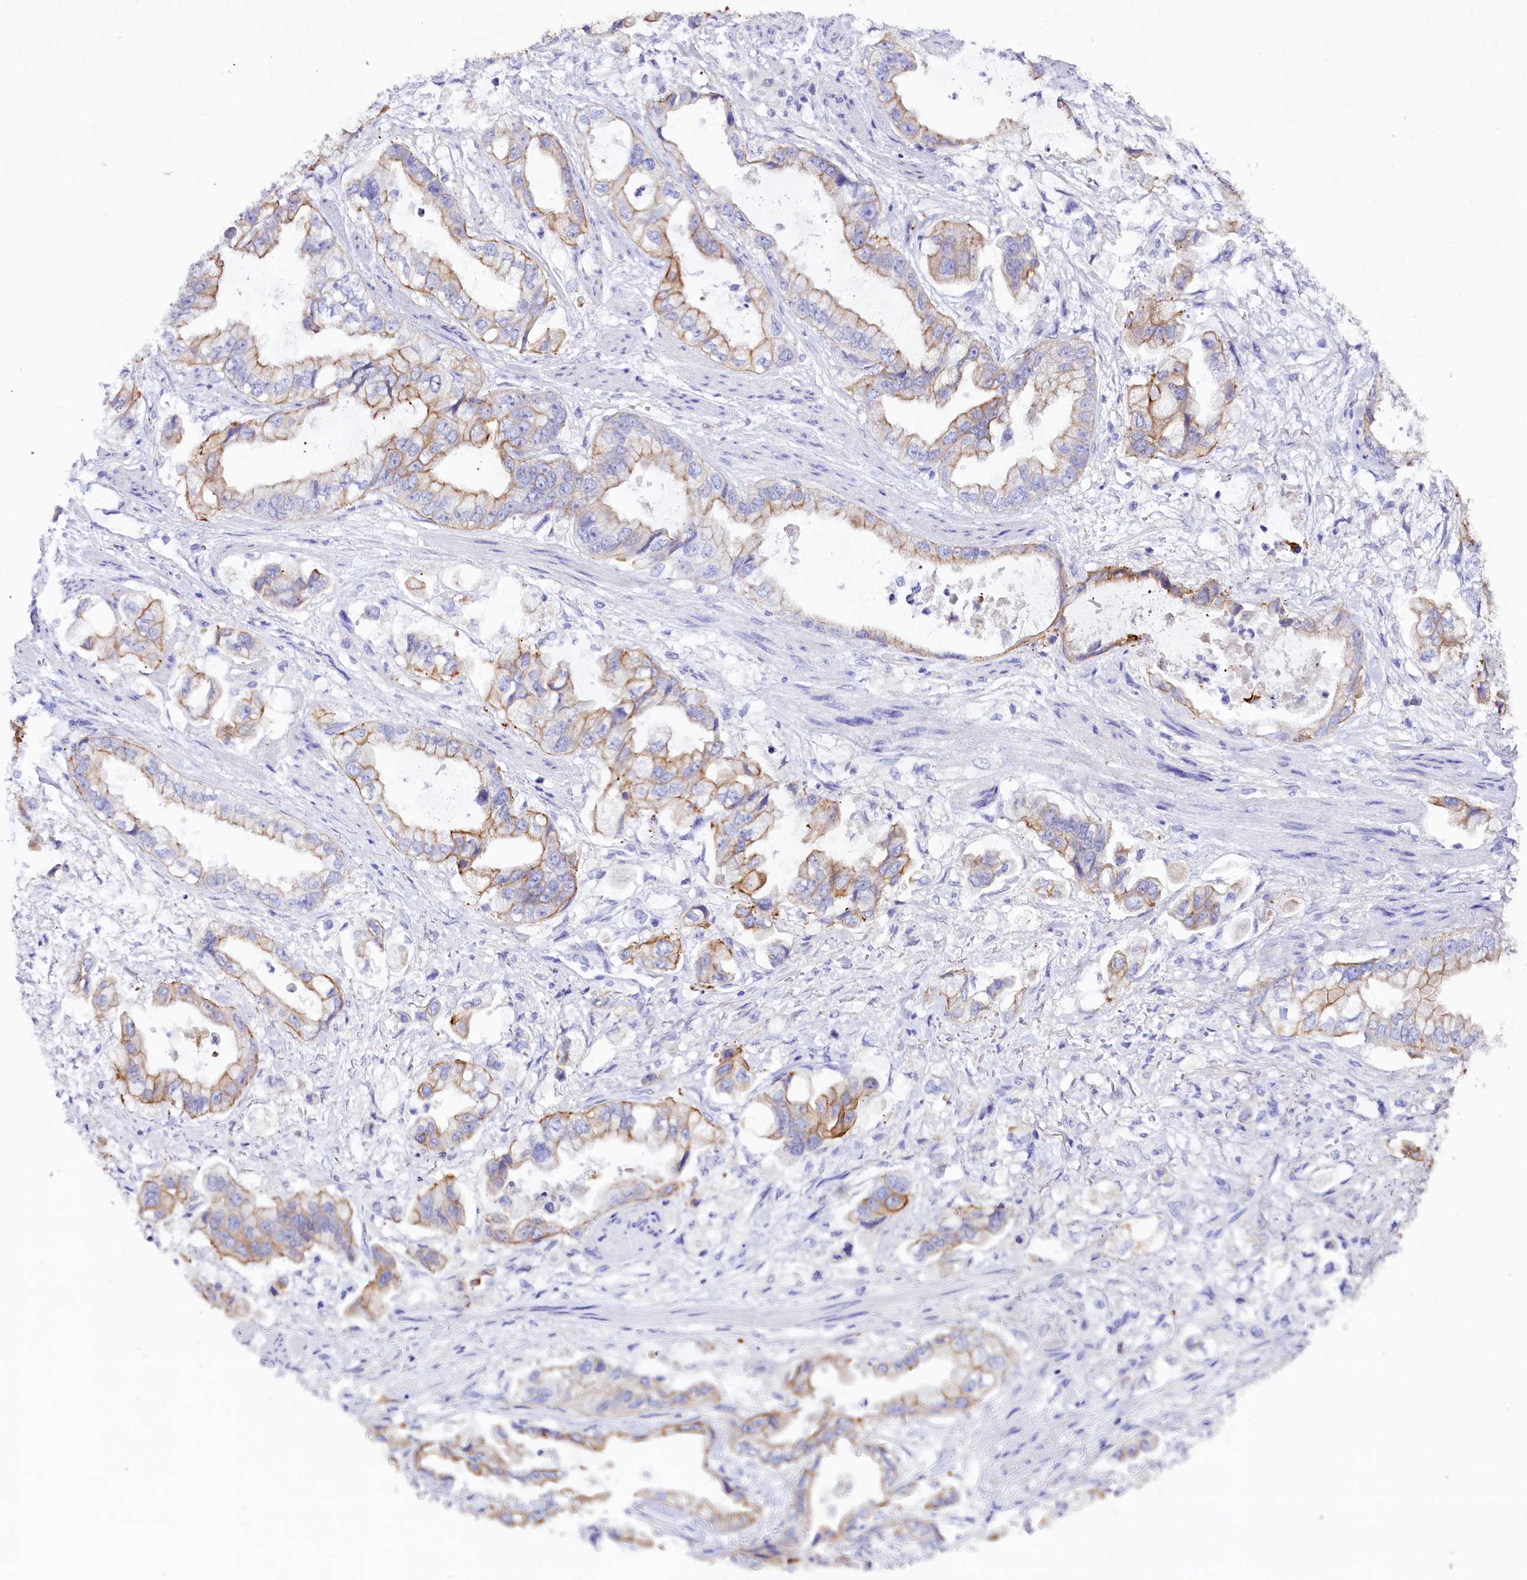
{"staining": {"intensity": "moderate", "quantity": ">75%", "location": "cytoplasmic/membranous"}, "tissue": "stomach cancer", "cell_type": "Tumor cells", "image_type": "cancer", "snomed": [{"axis": "morphology", "description": "Adenocarcinoma, NOS"}, {"axis": "topography", "description": "Stomach"}], "caption": "Immunohistochemistry (IHC) (DAB) staining of human stomach cancer (adenocarcinoma) reveals moderate cytoplasmic/membranous protein positivity in about >75% of tumor cells. Nuclei are stained in blue.", "gene": "FAAP20", "patient": {"sex": "male", "age": 62}}